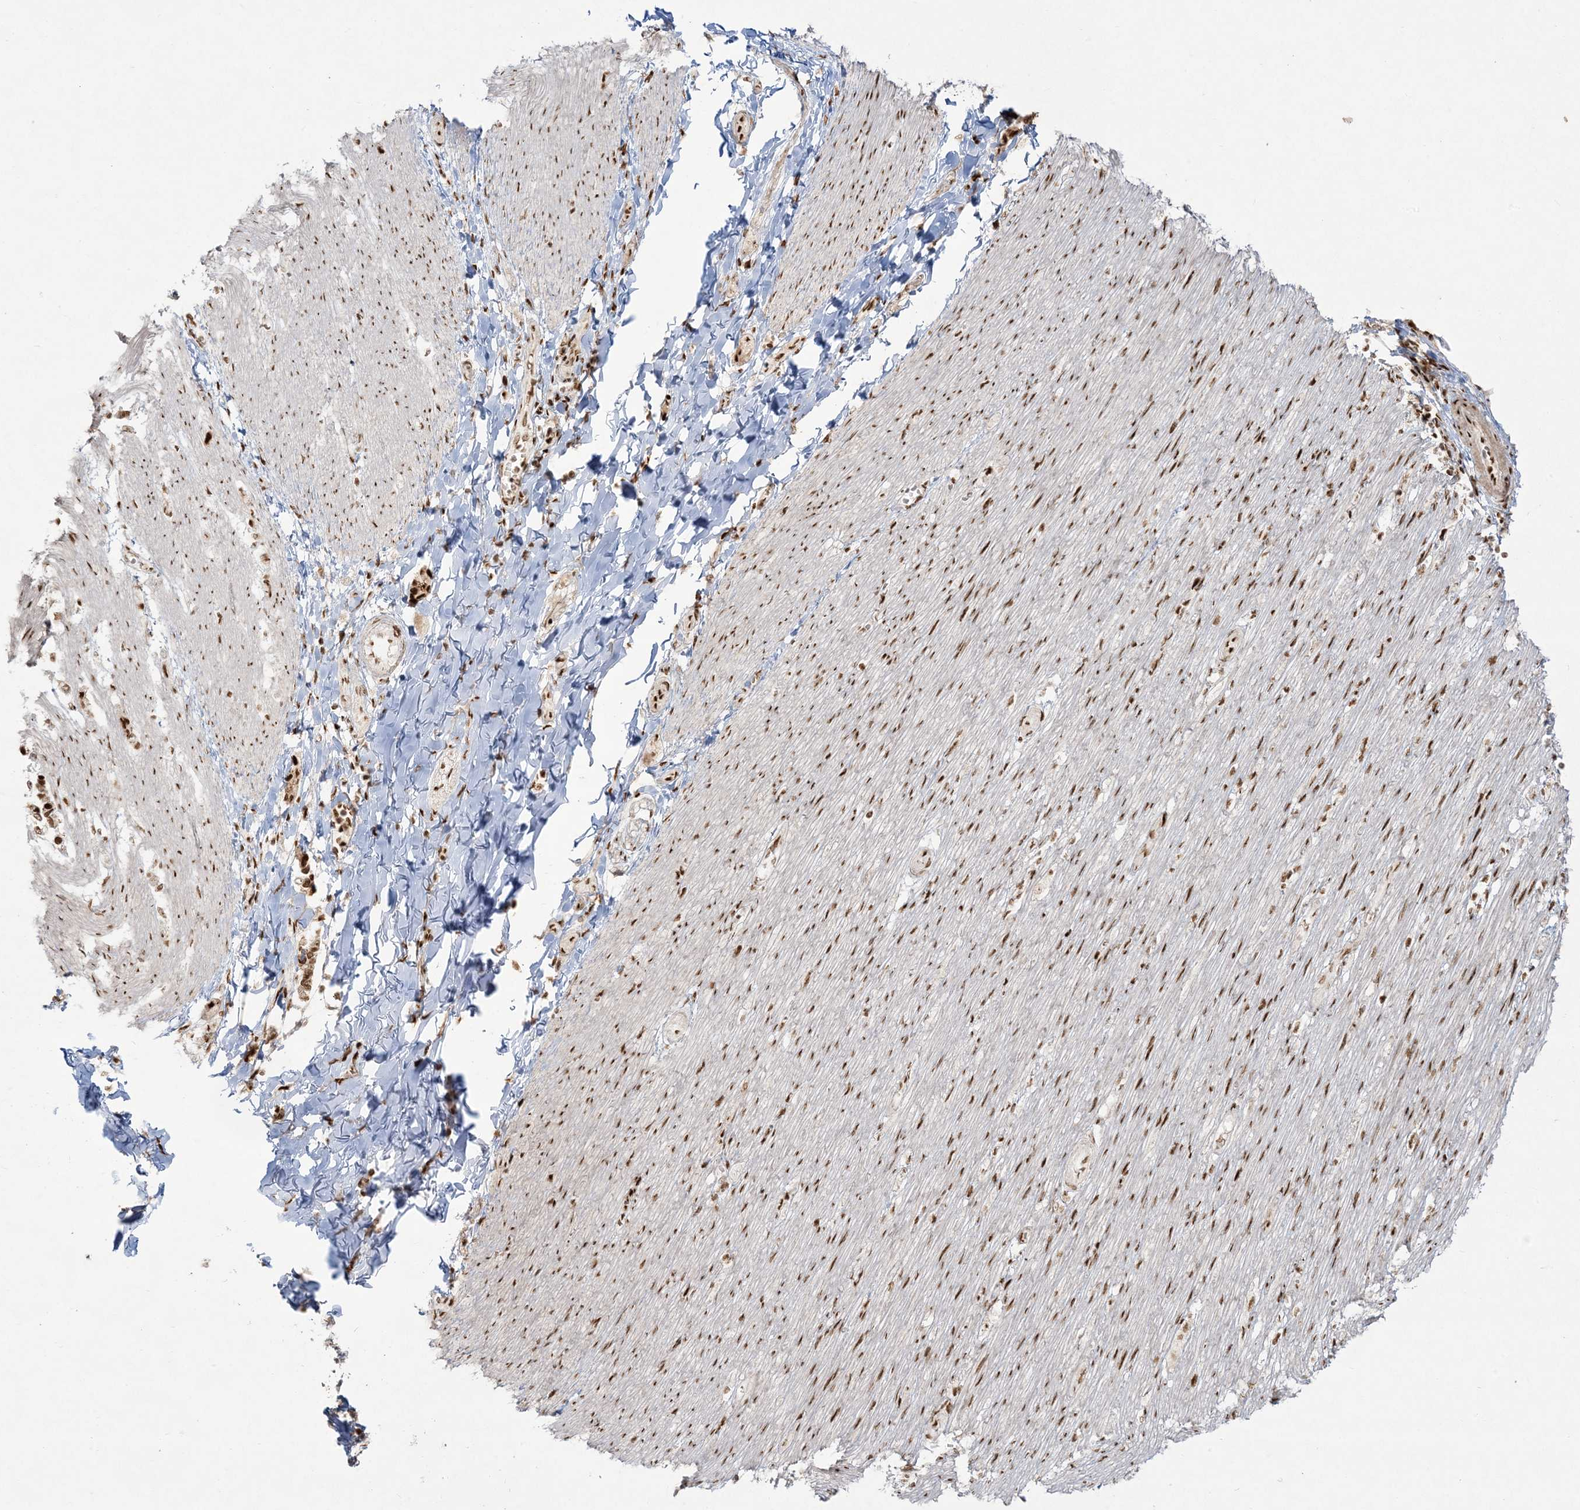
{"staining": {"intensity": "moderate", "quantity": ">75%", "location": "nuclear"}, "tissue": "smooth muscle", "cell_type": "Smooth muscle cells", "image_type": "normal", "snomed": [{"axis": "morphology", "description": "Normal tissue, NOS"}, {"axis": "morphology", "description": "Adenocarcinoma, NOS"}, {"axis": "topography", "description": "Colon"}, {"axis": "topography", "description": "Peripheral nerve tissue"}], "caption": "An image of smooth muscle stained for a protein shows moderate nuclear brown staining in smooth muscle cells.", "gene": "RBM10", "patient": {"sex": "male", "age": 14}}